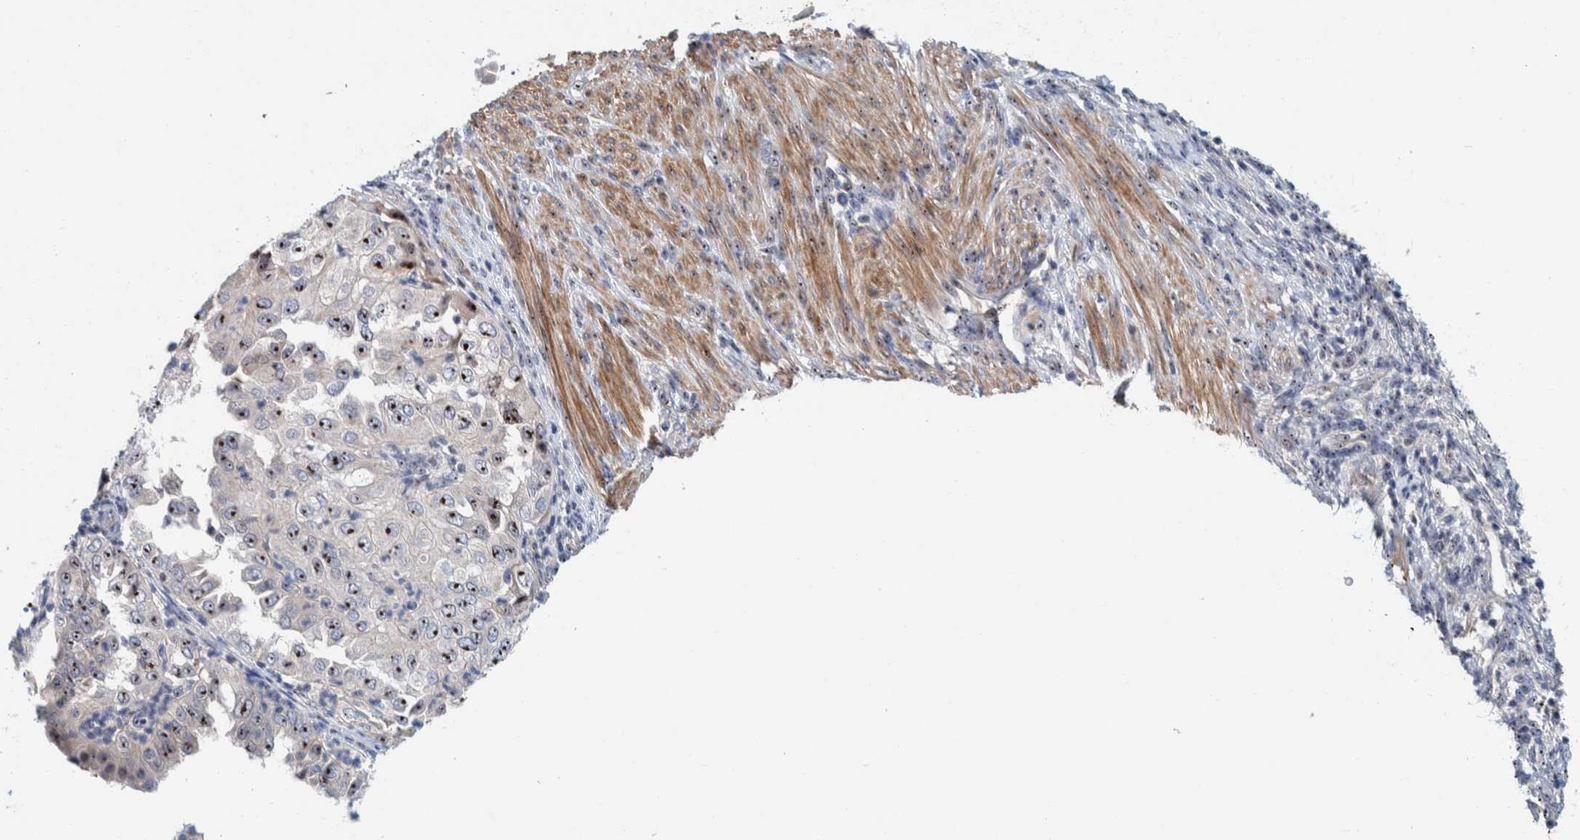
{"staining": {"intensity": "strong", "quantity": ">75%", "location": "nuclear"}, "tissue": "endometrial cancer", "cell_type": "Tumor cells", "image_type": "cancer", "snomed": [{"axis": "morphology", "description": "Adenocarcinoma, NOS"}, {"axis": "topography", "description": "Endometrium"}], "caption": "An IHC micrograph of tumor tissue is shown. Protein staining in brown labels strong nuclear positivity in endometrial cancer within tumor cells. (DAB = brown stain, brightfield microscopy at high magnification).", "gene": "NOL11", "patient": {"sex": "female", "age": 85}}